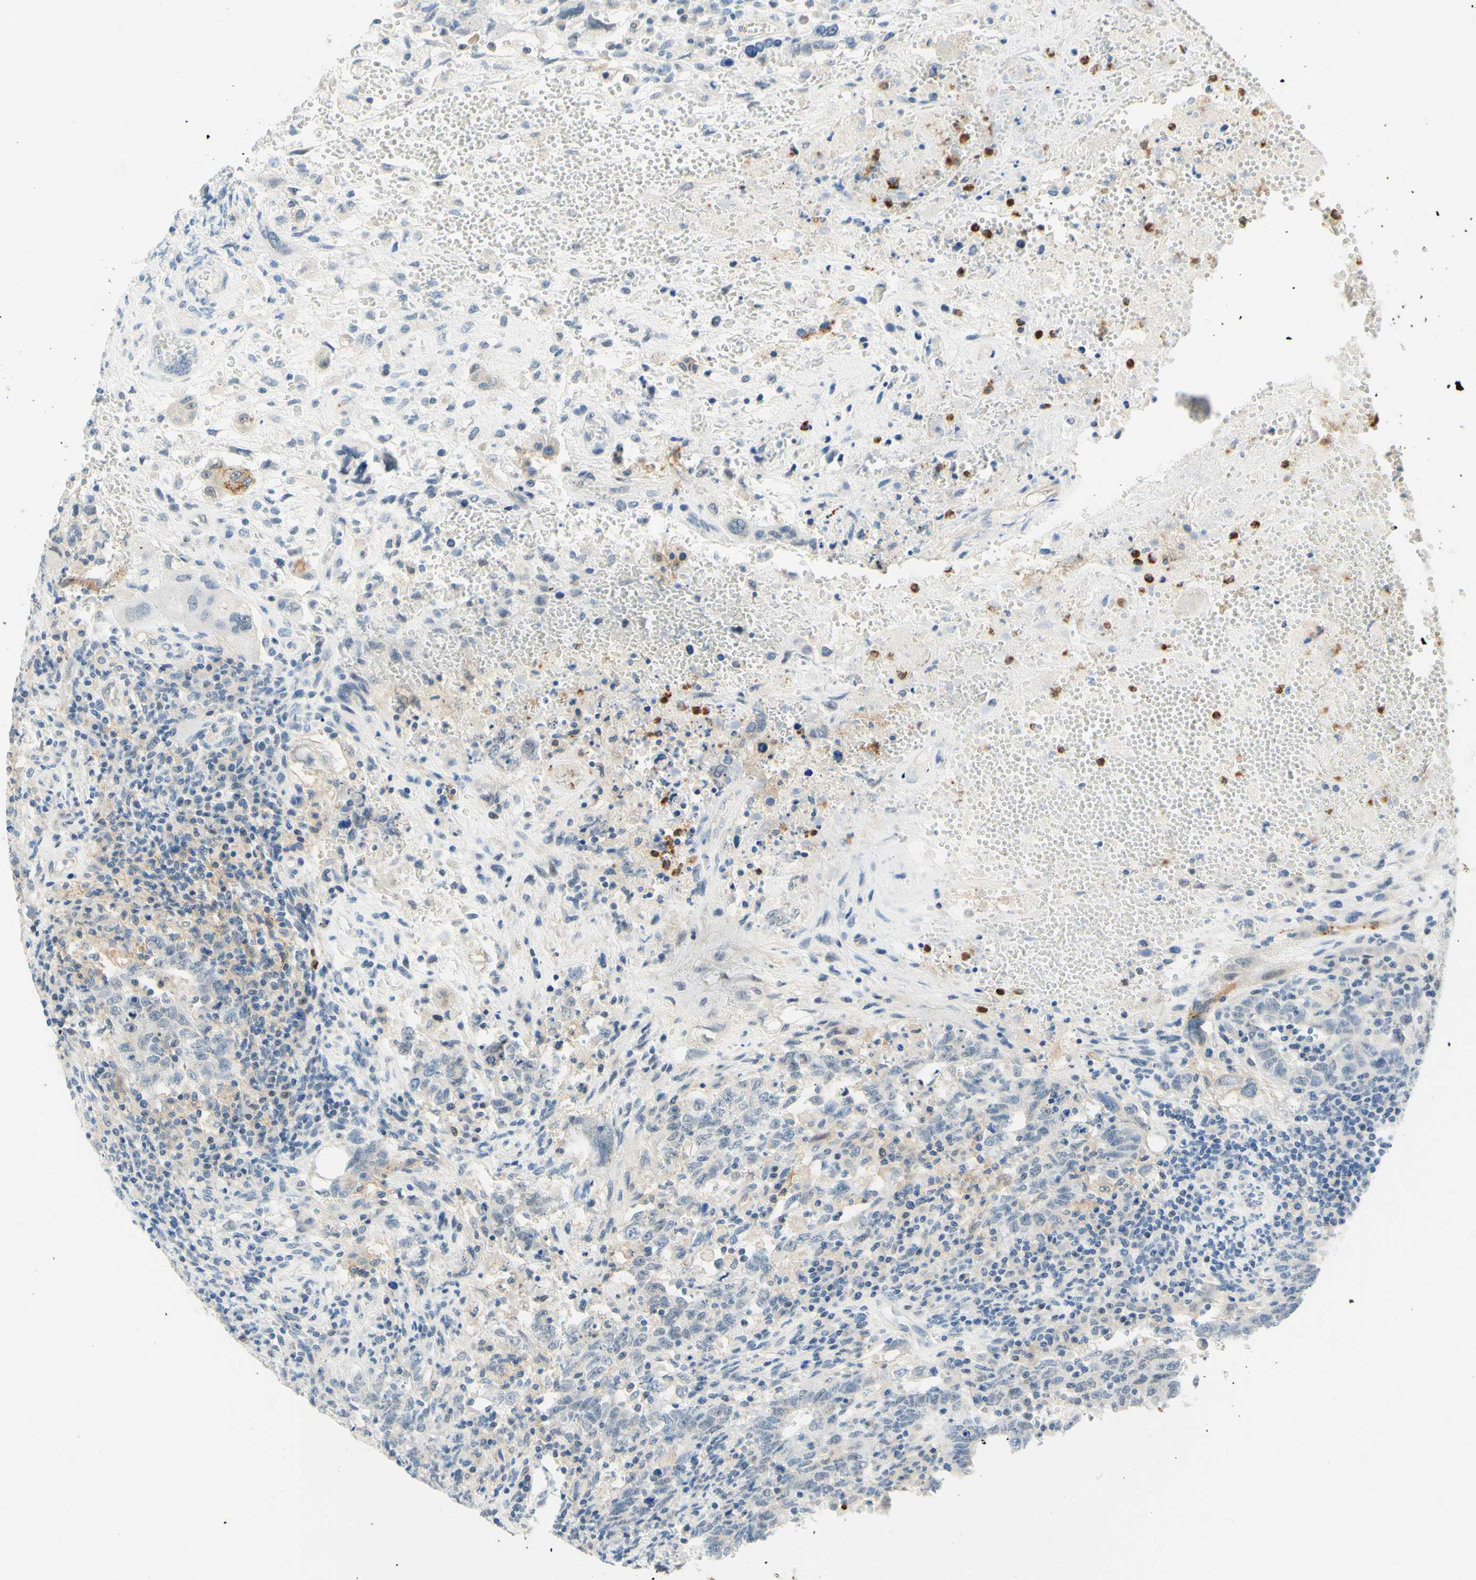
{"staining": {"intensity": "negative", "quantity": "none", "location": "none"}, "tissue": "testis cancer", "cell_type": "Tumor cells", "image_type": "cancer", "snomed": [{"axis": "morphology", "description": "Carcinoma, Embryonal, NOS"}, {"axis": "topography", "description": "Testis"}], "caption": "DAB immunohistochemical staining of testis cancer (embryonal carcinoma) exhibits no significant staining in tumor cells.", "gene": "TREM2", "patient": {"sex": "male", "age": 26}}